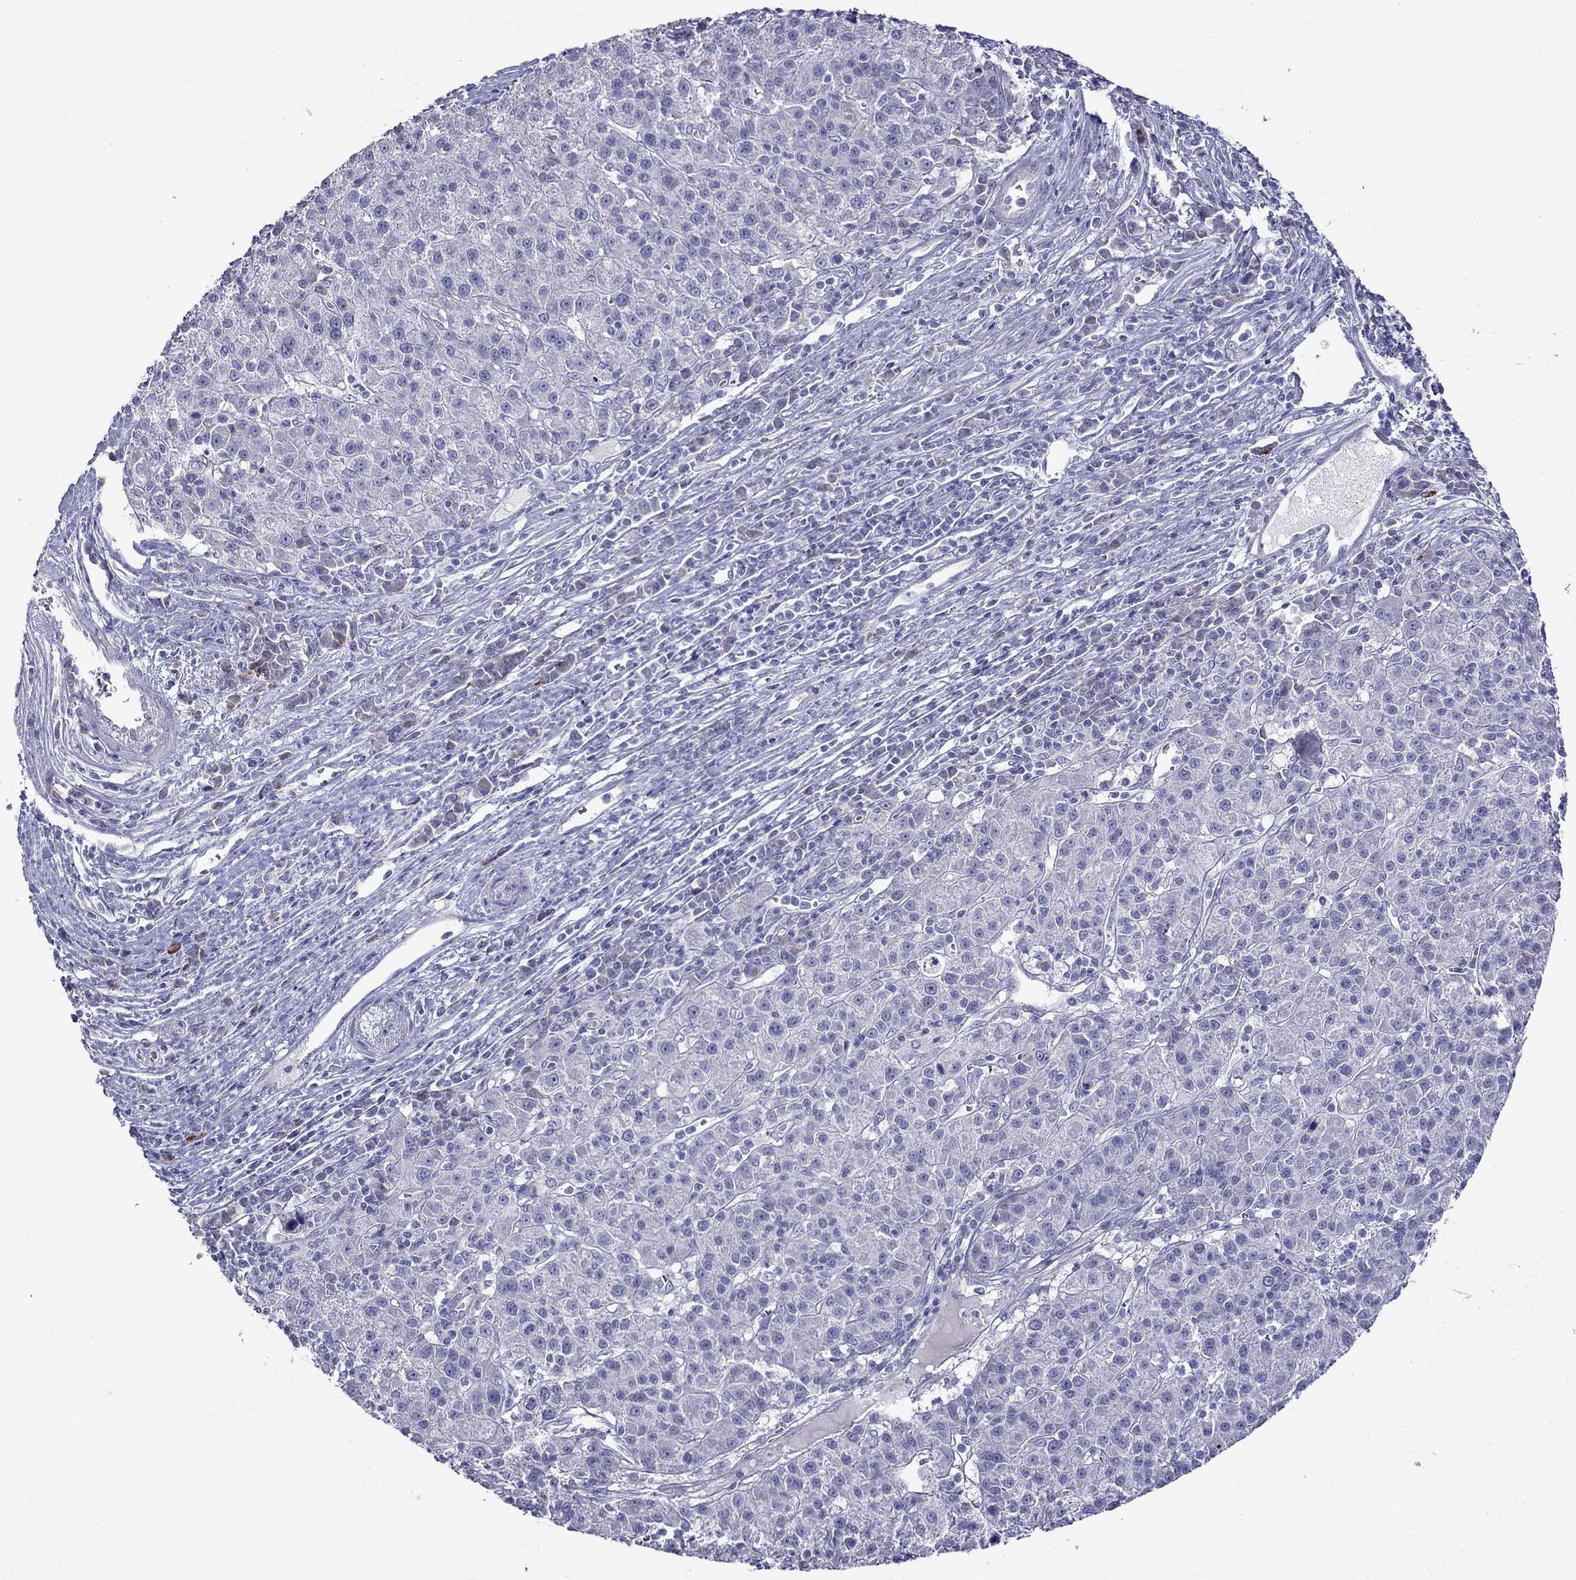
{"staining": {"intensity": "negative", "quantity": "none", "location": "none"}, "tissue": "liver cancer", "cell_type": "Tumor cells", "image_type": "cancer", "snomed": [{"axis": "morphology", "description": "Carcinoma, Hepatocellular, NOS"}, {"axis": "topography", "description": "Liver"}], "caption": "Tumor cells show no significant expression in liver hepatocellular carcinoma.", "gene": "PATE1", "patient": {"sex": "female", "age": 60}}